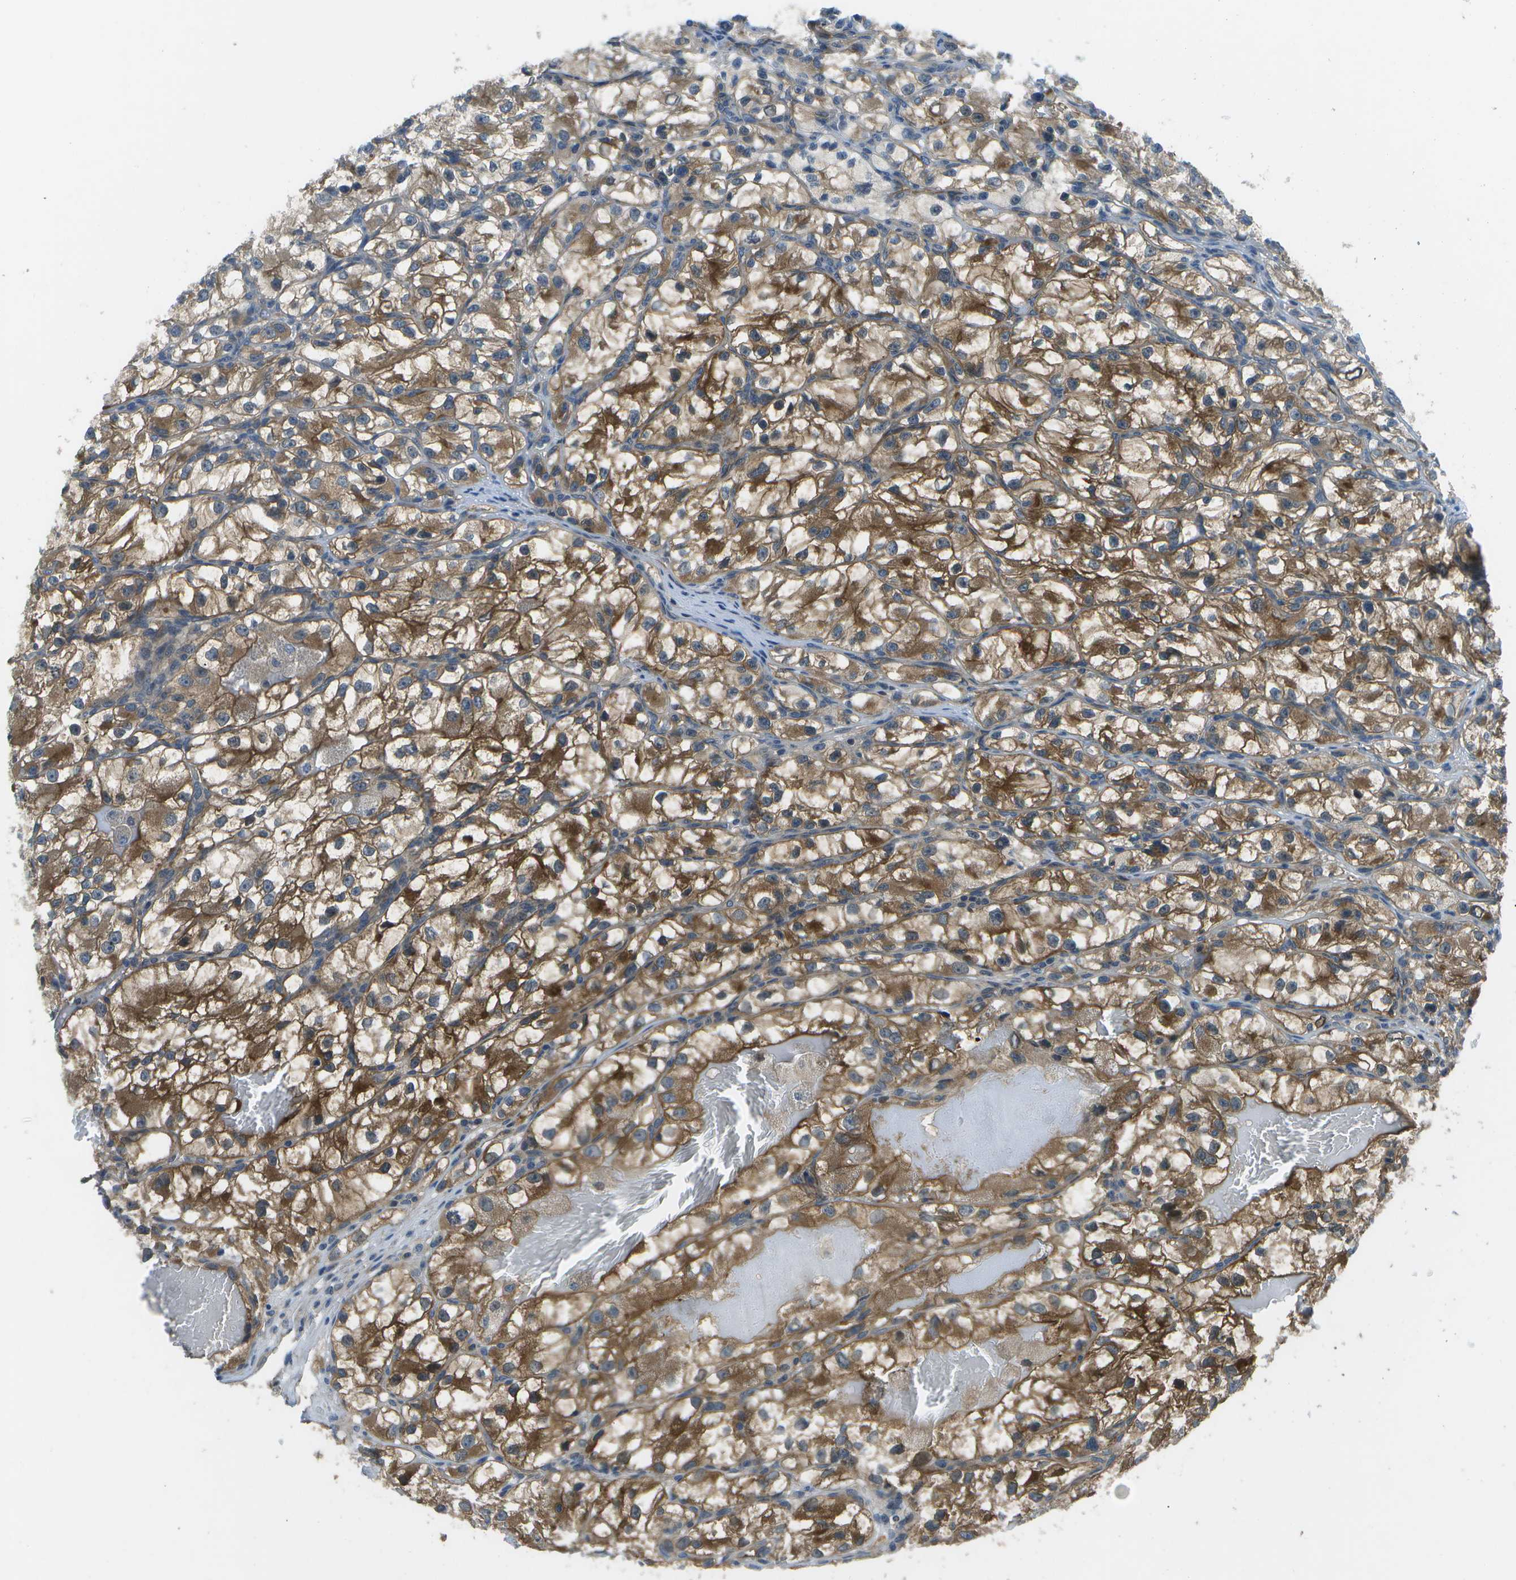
{"staining": {"intensity": "moderate", "quantity": ">75%", "location": "cytoplasmic/membranous"}, "tissue": "renal cancer", "cell_type": "Tumor cells", "image_type": "cancer", "snomed": [{"axis": "morphology", "description": "Adenocarcinoma, NOS"}, {"axis": "topography", "description": "Kidney"}], "caption": "Protein expression analysis of human renal adenocarcinoma reveals moderate cytoplasmic/membranous staining in about >75% of tumor cells.", "gene": "ENPP5", "patient": {"sex": "female", "age": 57}}